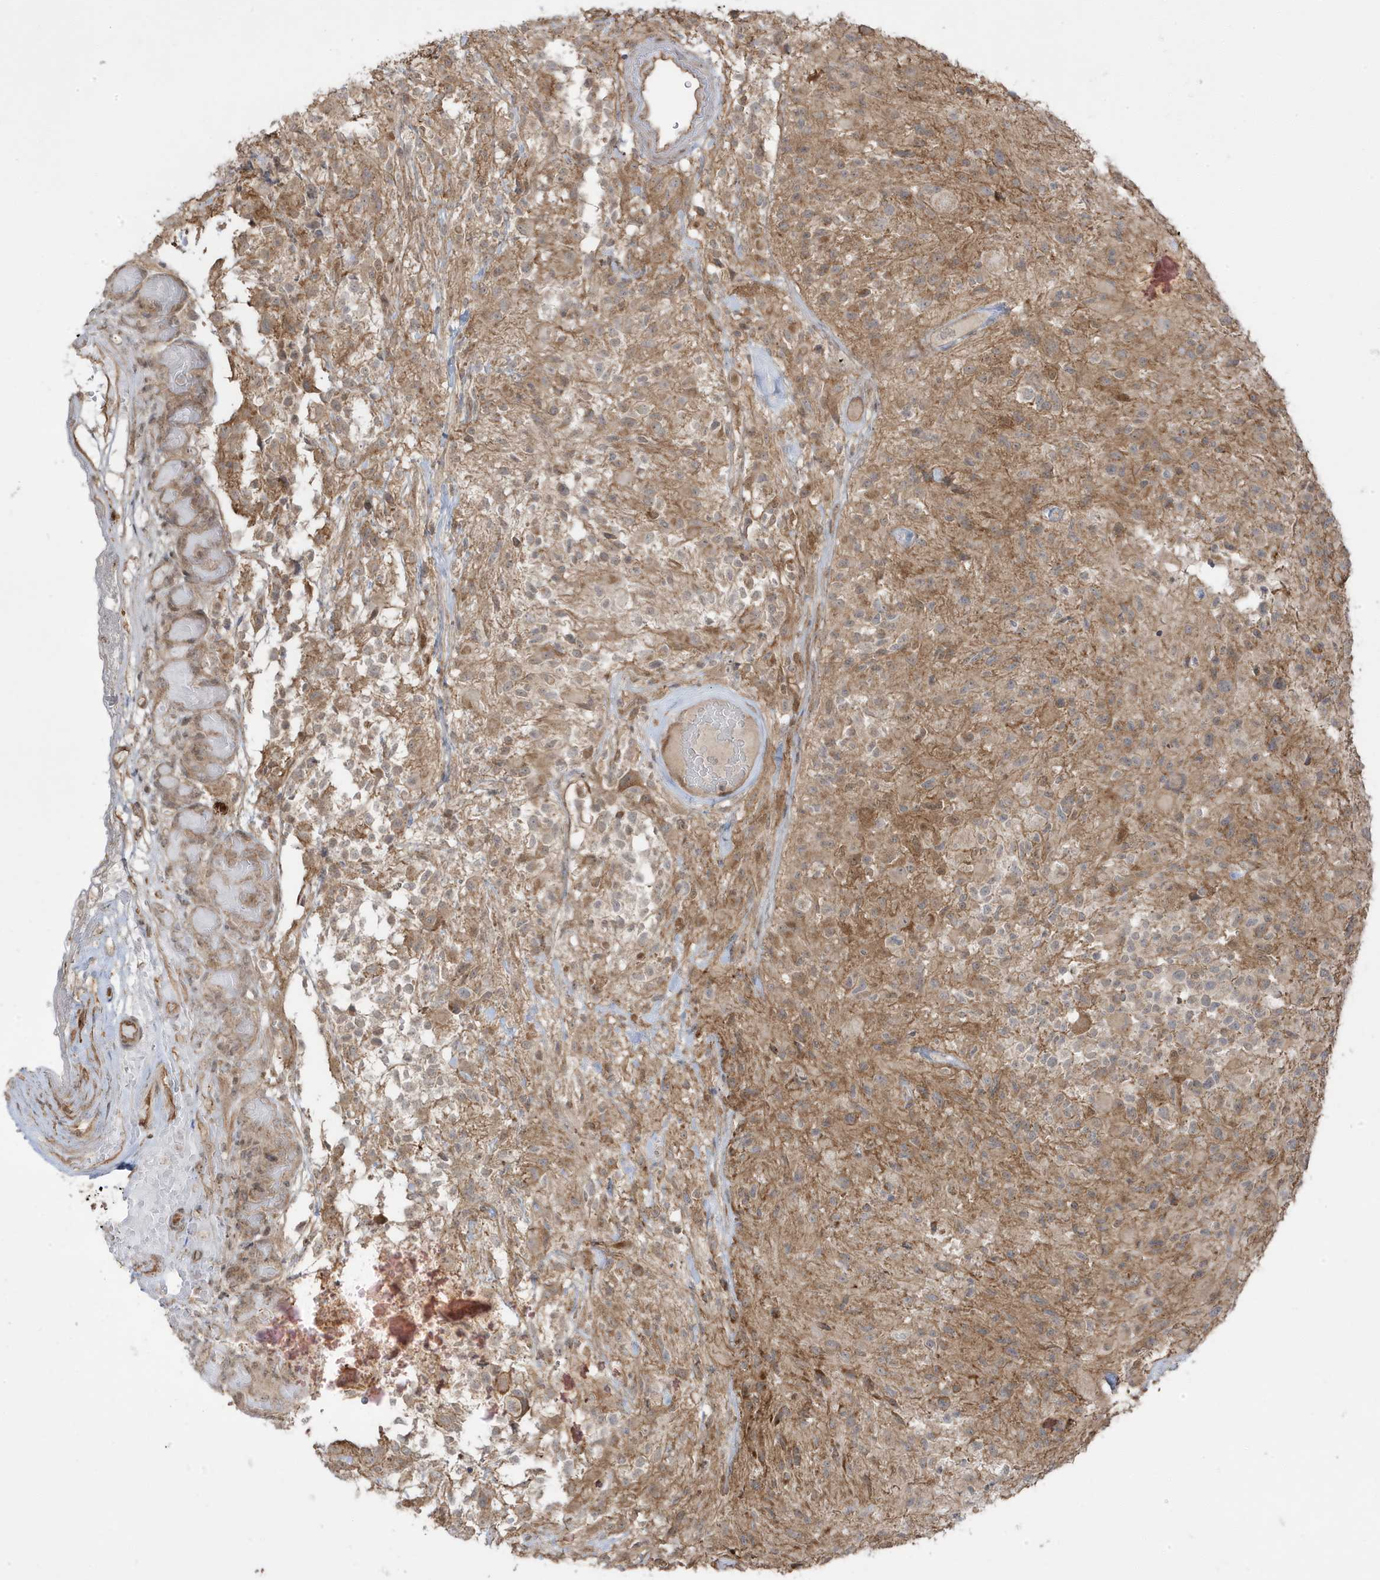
{"staining": {"intensity": "weak", "quantity": "25%-75%", "location": "cytoplasmic/membranous"}, "tissue": "glioma", "cell_type": "Tumor cells", "image_type": "cancer", "snomed": [{"axis": "morphology", "description": "Glioma, malignant, High grade"}, {"axis": "morphology", "description": "Glioblastoma, NOS"}, {"axis": "topography", "description": "Brain"}], "caption": "An immunohistochemistry (IHC) histopathology image of neoplastic tissue is shown. Protein staining in brown labels weak cytoplasmic/membranous positivity in malignant glioma (high-grade) within tumor cells.", "gene": "DNAJC12", "patient": {"sex": "male", "age": 60}}